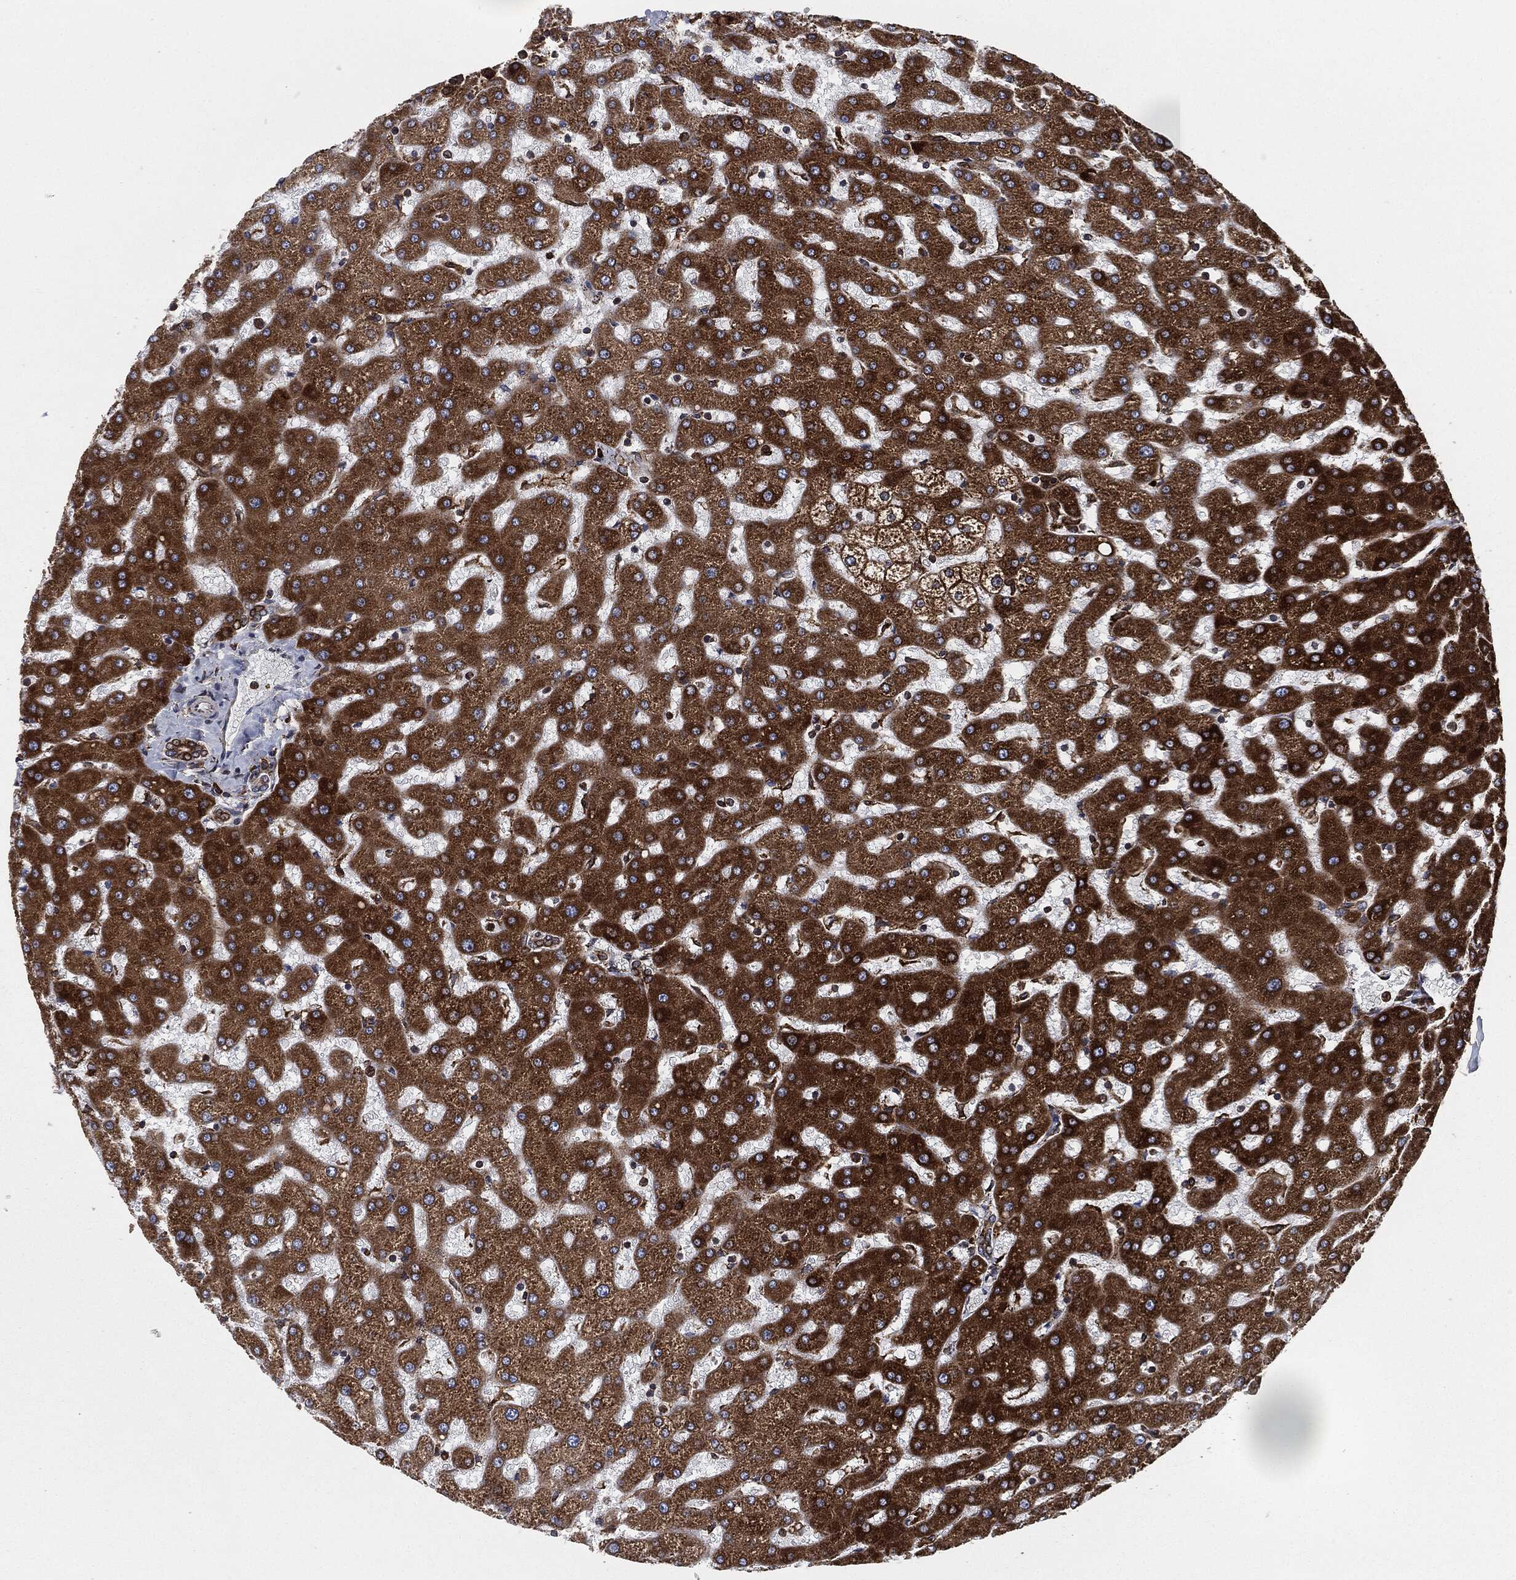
{"staining": {"intensity": "moderate", "quantity": ">75%", "location": "cytoplasmic/membranous"}, "tissue": "liver", "cell_type": "Cholangiocytes", "image_type": "normal", "snomed": [{"axis": "morphology", "description": "Normal tissue, NOS"}, {"axis": "topography", "description": "Liver"}], "caption": "This photomicrograph exhibits immunohistochemistry staining of unremarkable human liver, with medium moderate cytoplasmic/membranous positivity in approximately >75% of cholangiocytes.", "gene": "CALR", "patient": {"sex": "female", "age": 50}}